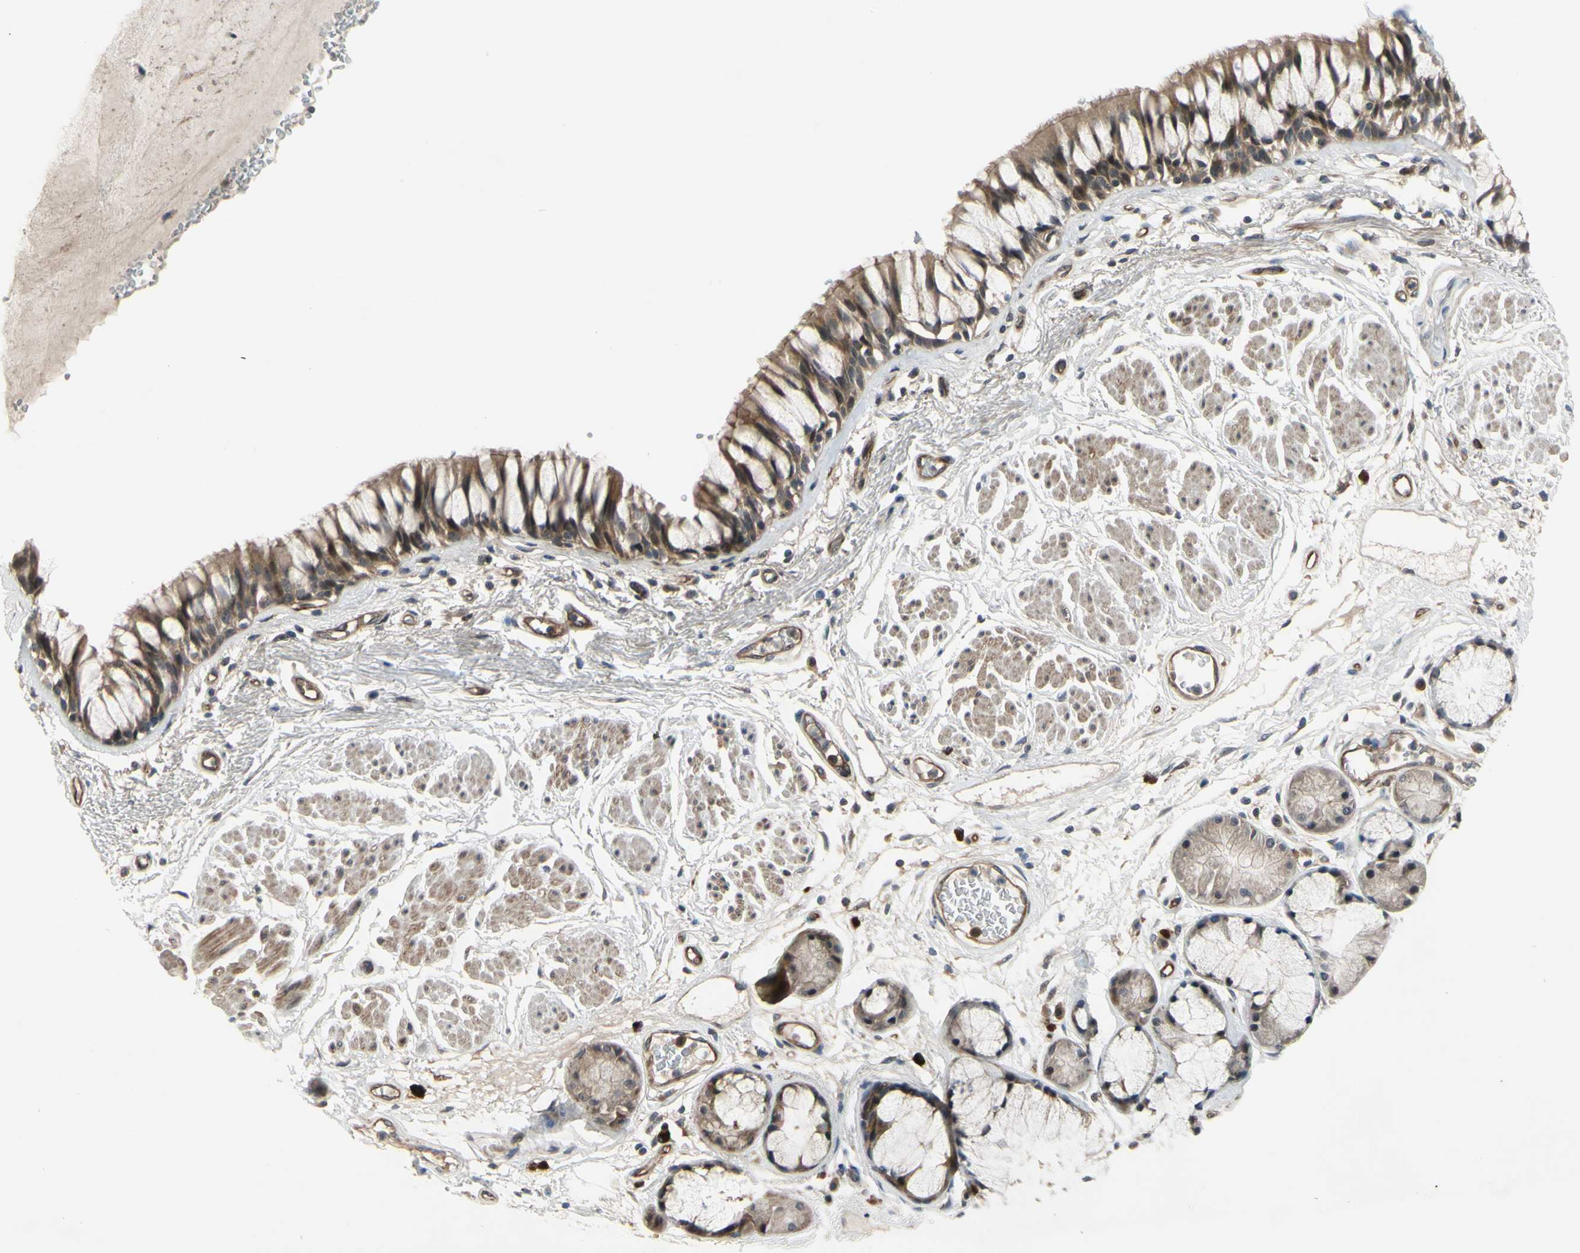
{"staining": {"intensity": "moderate", "quantity": ">75%", "location": "cytoplasmic/membranous"}, "tissue": "bronchus", "cell_type": "Respiratory epithelial cells", "image_type": "normal", "snomed": [{"axis": "morphology", "description": "Normal tissue, NOS"}, {"axis": "topography", "description": "Bronchus"}], "caption": "This is an image of immunohistochemistry staining of benign bronchus, which shows moderate staining in the cytoplasmic/membranous of respiratory epithelial cells.", "gene": "COMMD9", "patient": {"sex": "male", "age": 66}}